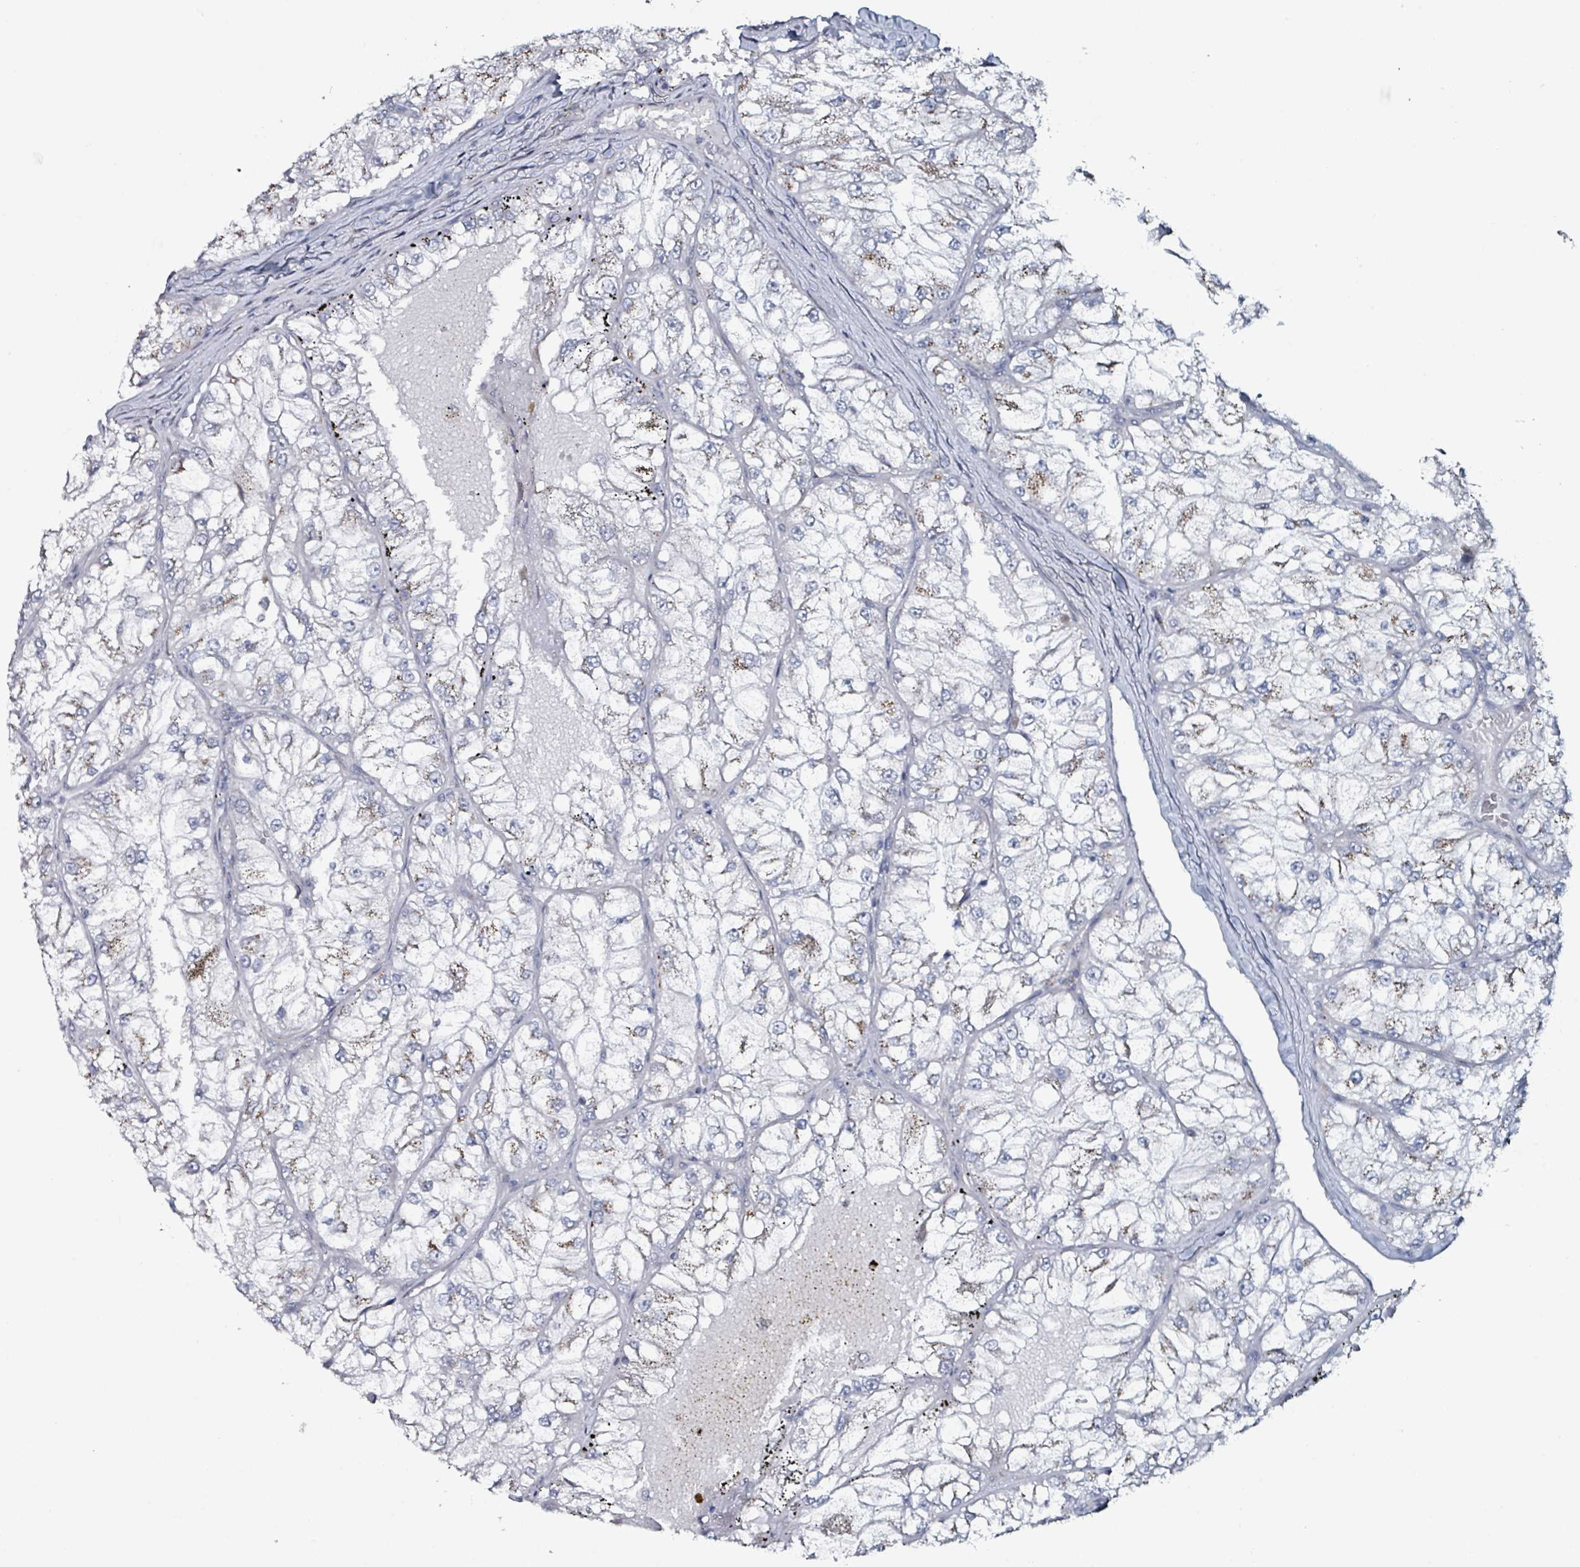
{"staining": {"intensity": "negative", "quantity": "none", "location": "none"}, "tissue": "renal cancer", "cell_type": "Tumor cells", "image_type": "cancer", "snomed": [{"axis": "morphology", "description": "Adenocarcinoma, NOS"}, {"axis": "topography", "description": "Kidney"}], "caption": "Renal cancer stained for a protein using immunohistochemistry demonstrates no positivity tumor cells.", "gene": "B3GAT3", "patient": {"sex": "female", "age": 72}}